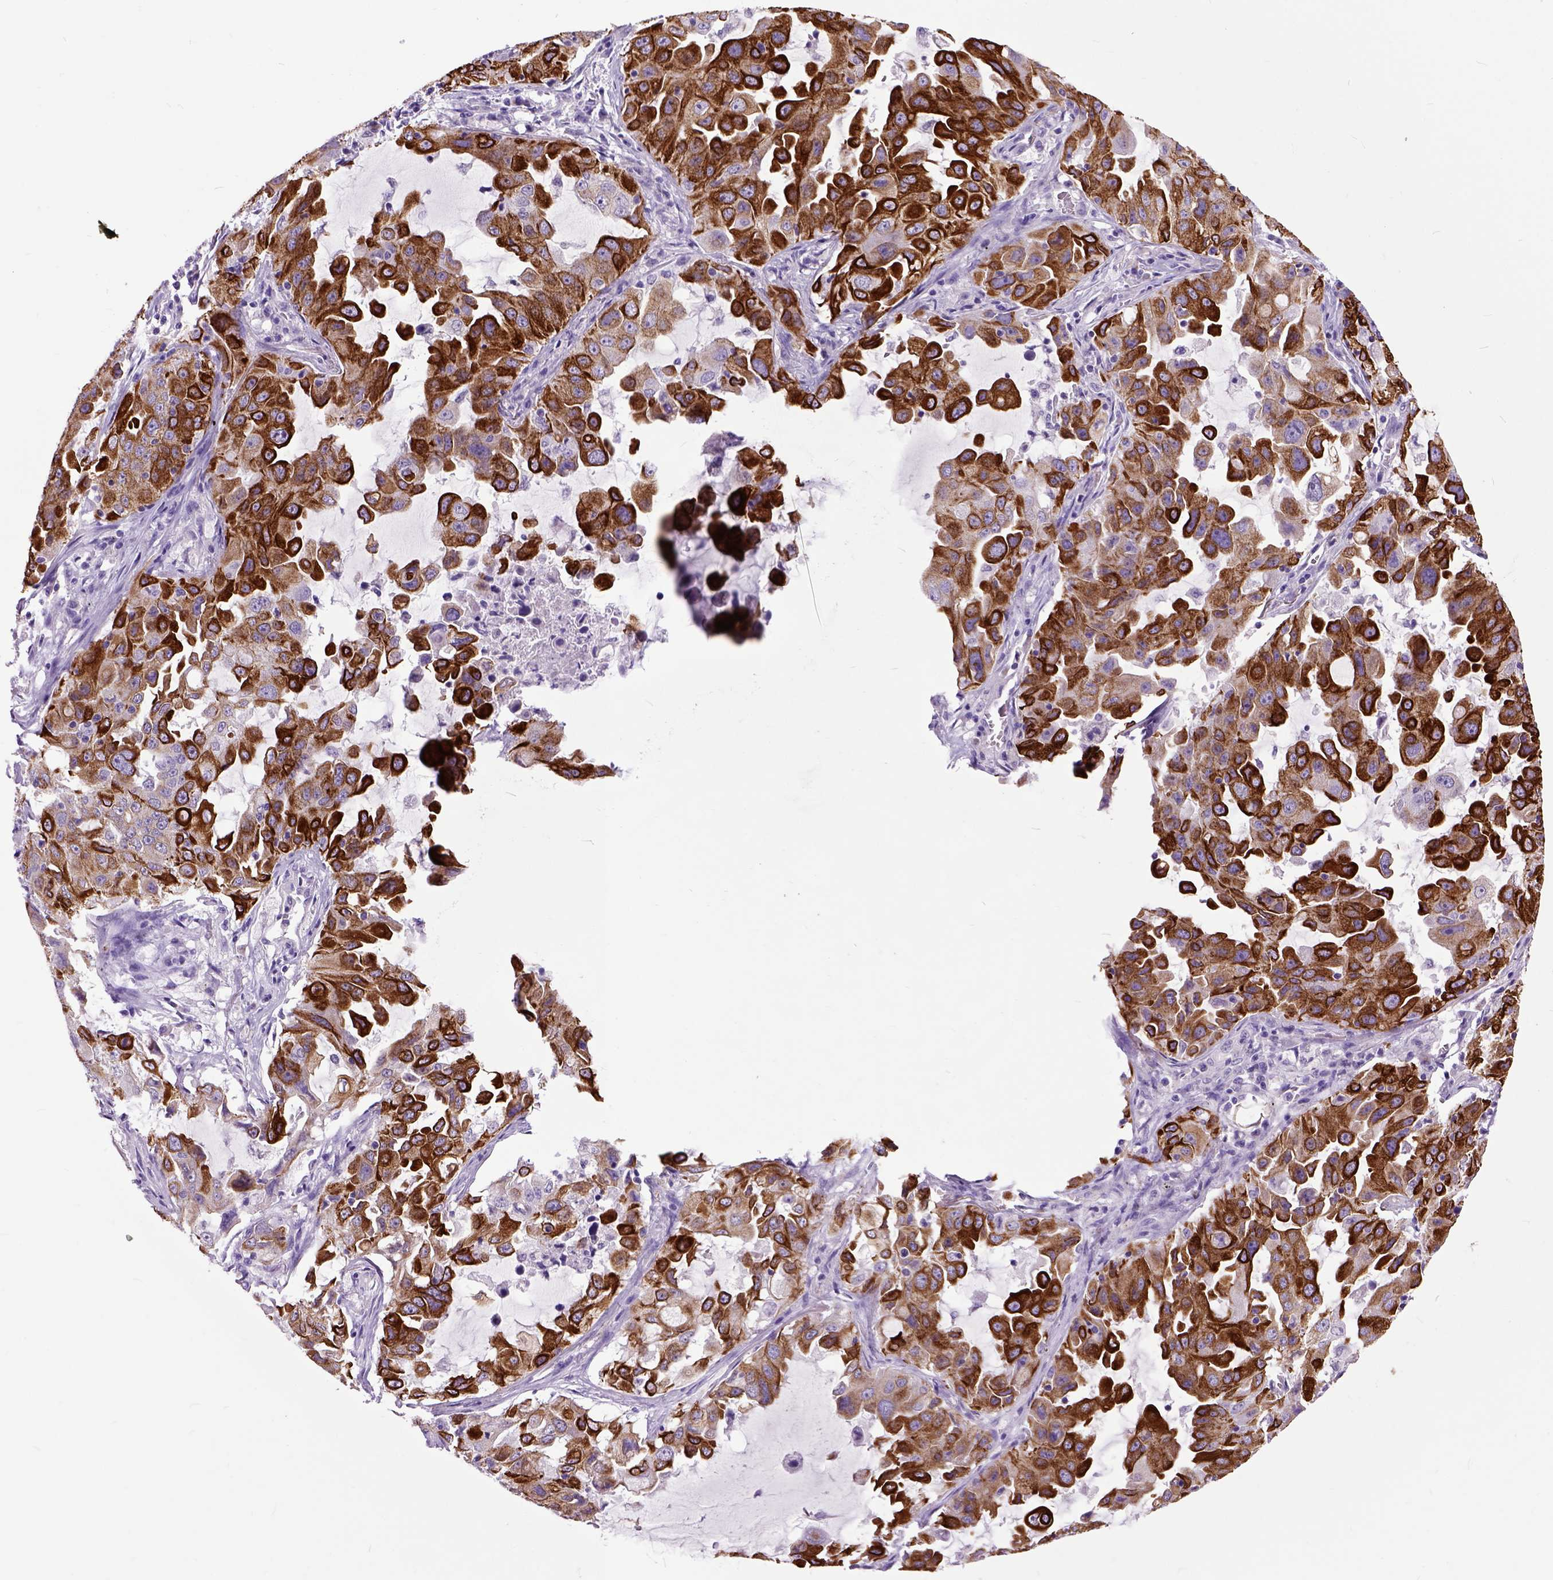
{"staining": {"intensity": "strong", "quantity": ">75%", "location": "cytoplasmic/membranous"}, "tissue": "lung cancer", "cell_type": "Tumor cells", "image_type": "cancer", "snomed": [{"axis": "morphology", "description": "Adenocarcinoma, NOS"}, {"axis": "topography", "description": "Lung"}], "caption": "Immunohistochemistry (IHC) histopathology image of adenocarcinoma (lung) stained for a protein (brown), which demonstrates high levels of strong cytoplasmic/membranous expression in about >75% of tumor cells.", "gene": "RAB25", "patient": {"sex": "female", "age": 61}}